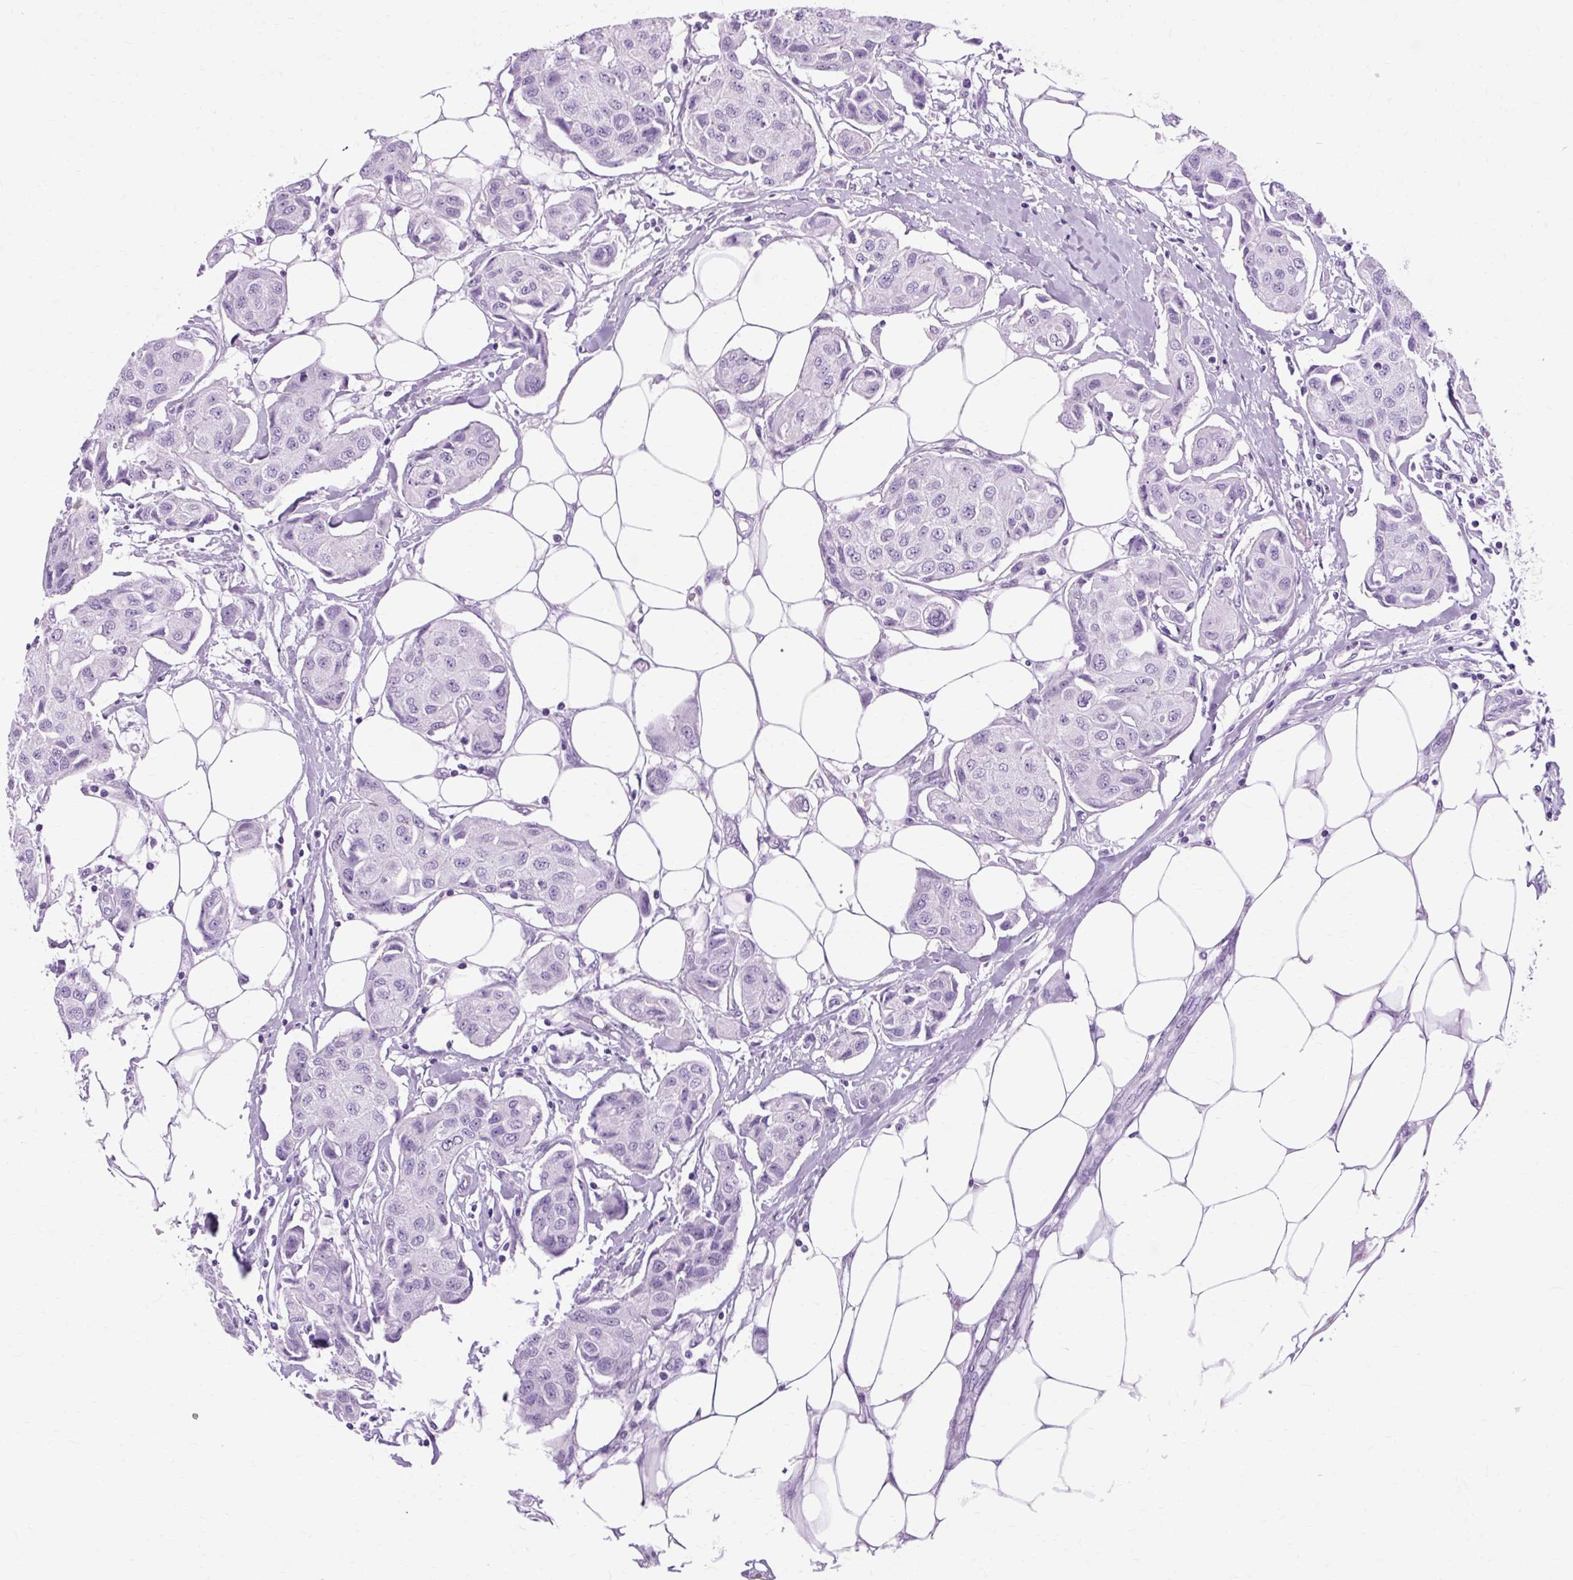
{"staining": {"intensity": "negative", "quantity": "none", "location": "none"}, "tissue": "breast cancer", "cell_type": "Tumor cells", "image_type": "cancer", "snomed": [{"axis": "morphology", "description": "Duct carcinoma"}, {"axis": "topography", "description": "Breast"}, {"axis": "topography", "description": "Lymph node"}], "caption": "IHC histopathology image of breast invasive ductal carcinoma stained for a protein (brown), which shows no staining in tumor cells.", "gene": "OOEP", "patient": {"sex": "female", "age": 80}}